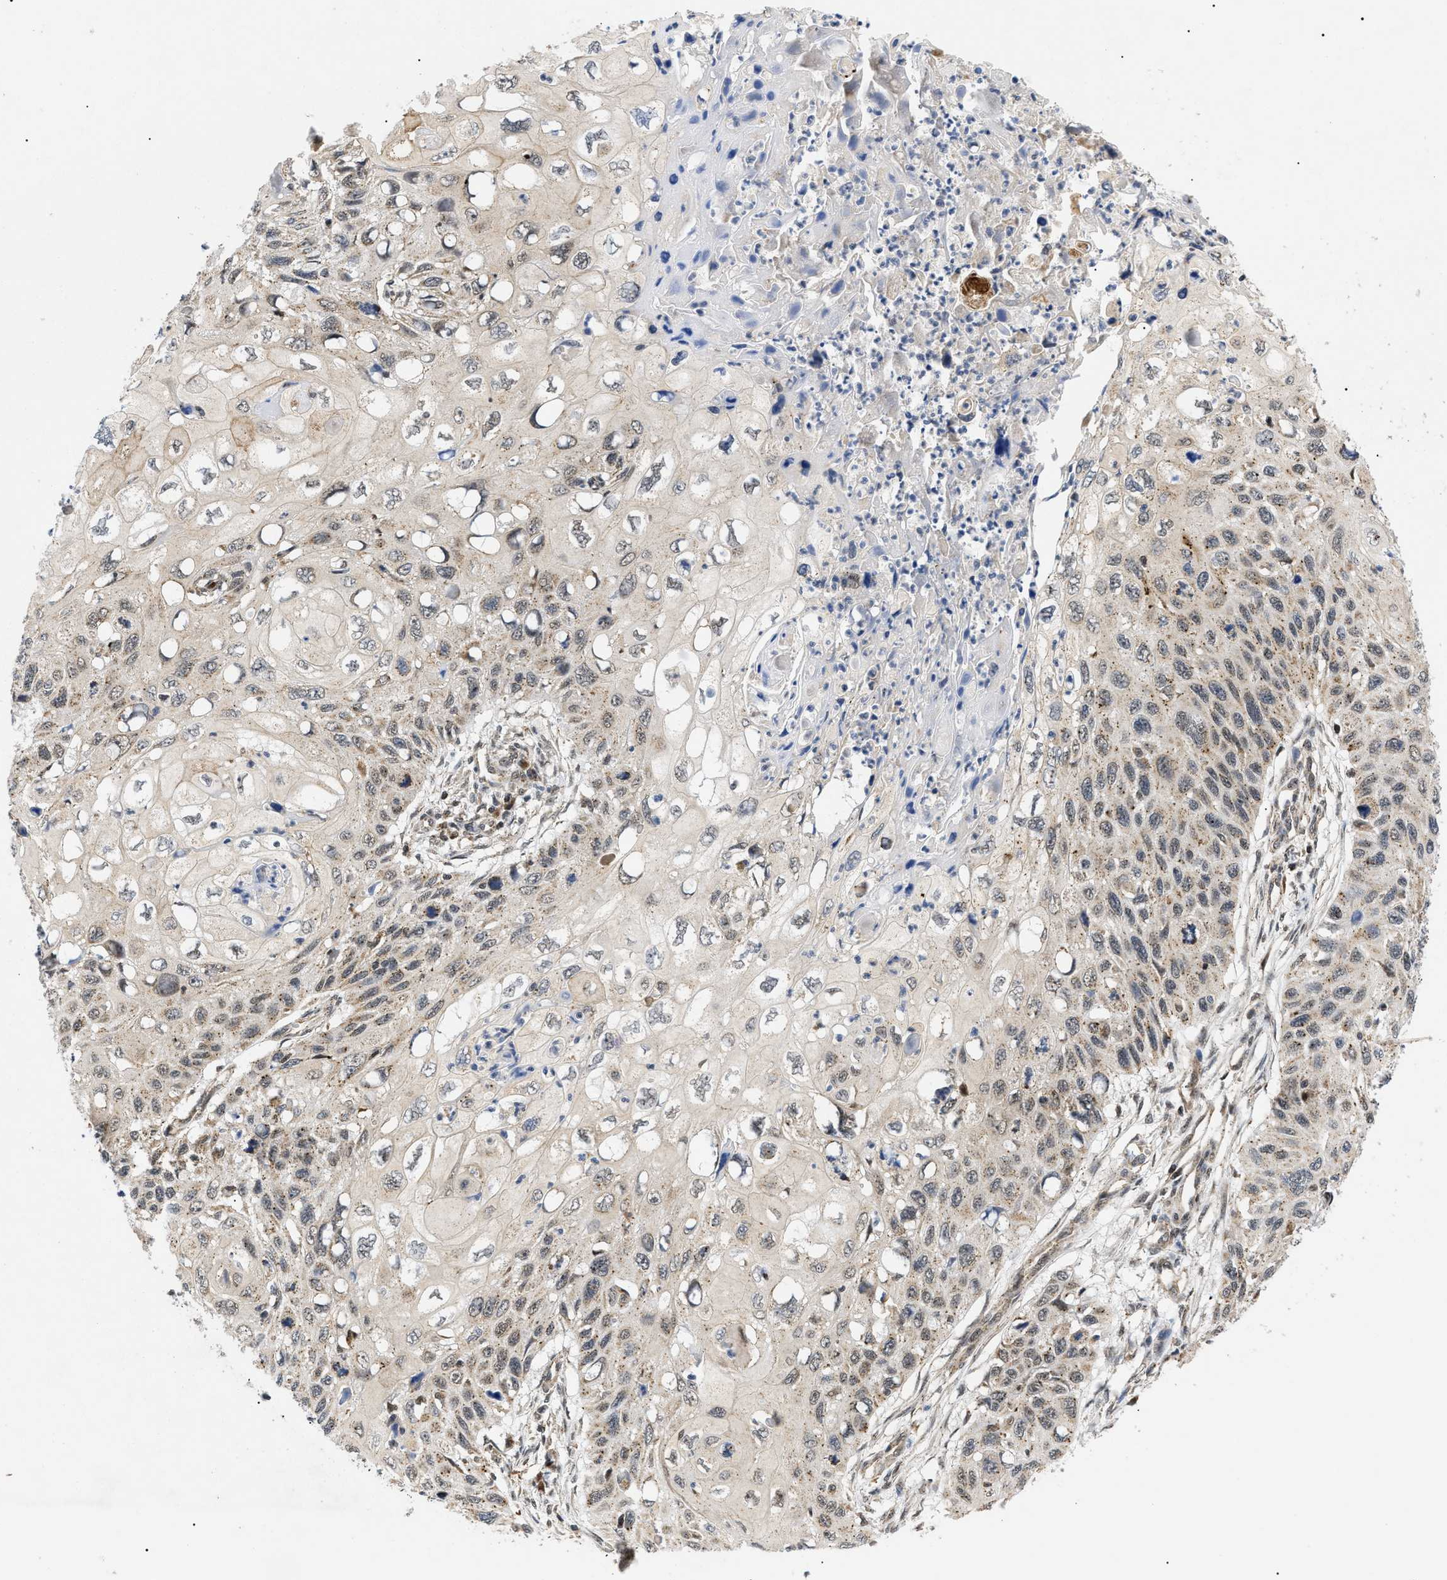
{"staining": {"intensity": "weak", "quantity": "25%-75%", "location": "cytoplasmic/membranous"}, "tissue": "cervical cancer", "cell_type": "Tumor cells", "image_type": "cancer", "snomed": [{"axis": "morphology", "description": "Squamous cell carcinoma, NOS"}, {"axis": "topography", "description": "Cervix"}], "caption": "Immunohistochemistry of cervical cancer (squamous cell carcinoma) exhibits low levels of weak cytoplasmic/membranous positivity in about 25%-75% of tumor cells.", "gene": "ZBTB11", "patient": {"sex": "female", "age": 70}}